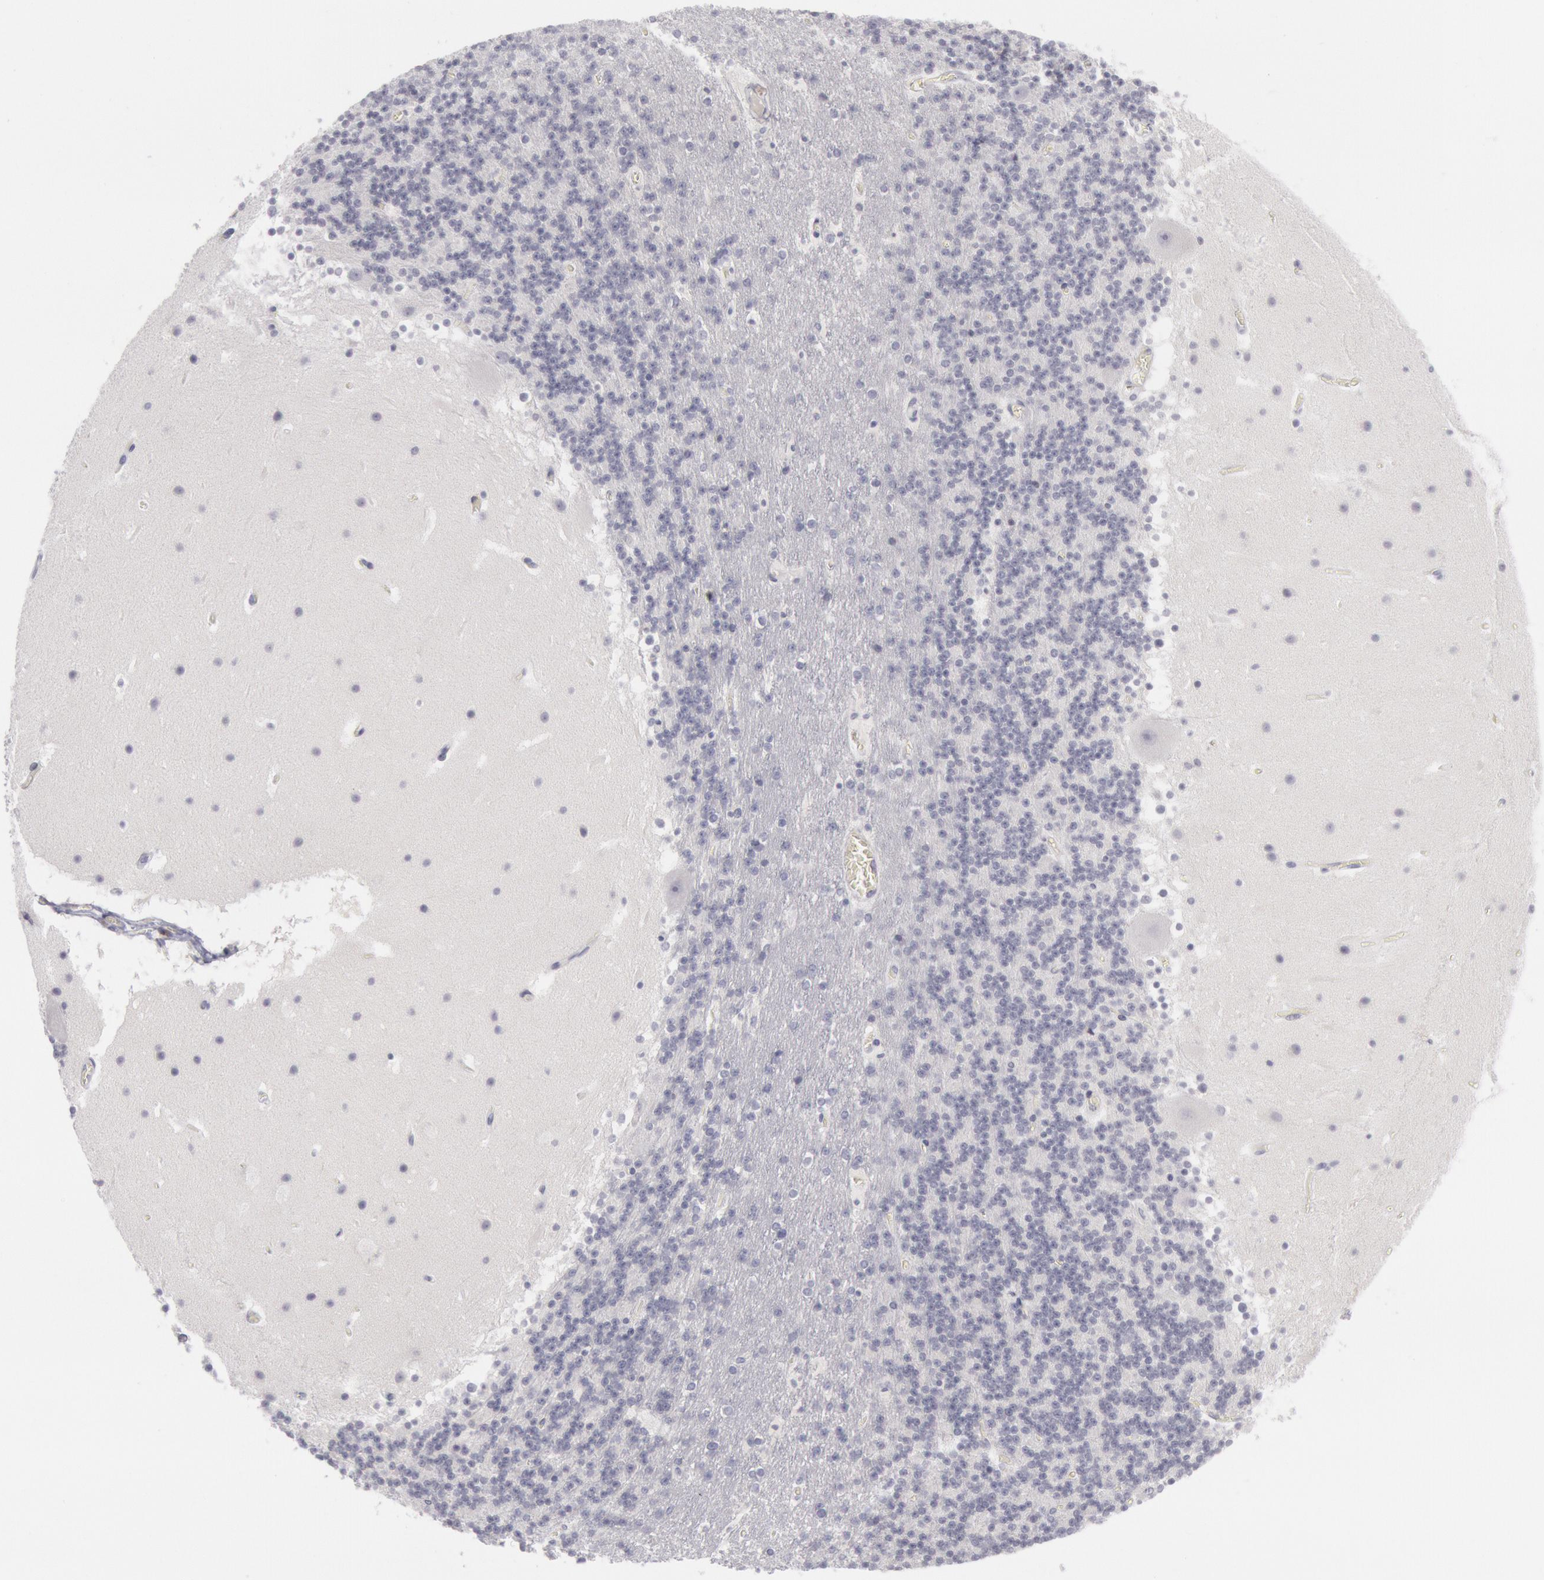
{"staining": {"intensity": "negative", "quantity": "none", "location": "none"}, "tissue": "cerebellum", "cell_type": "Cells in granular layer", "image_type": "normal", "snomed": [{"axis": "morphology", "description": "Normal tissue, NOS"}, {"axis": "topography", "description": "Cerebellum"}], "caption": "DAB immunohistochemical staining of unremarkable human cerebellum displays no significant staining in cells in granular layer.", "gene": "KRT16", "patient": {"sex": "male", "age": 45}}